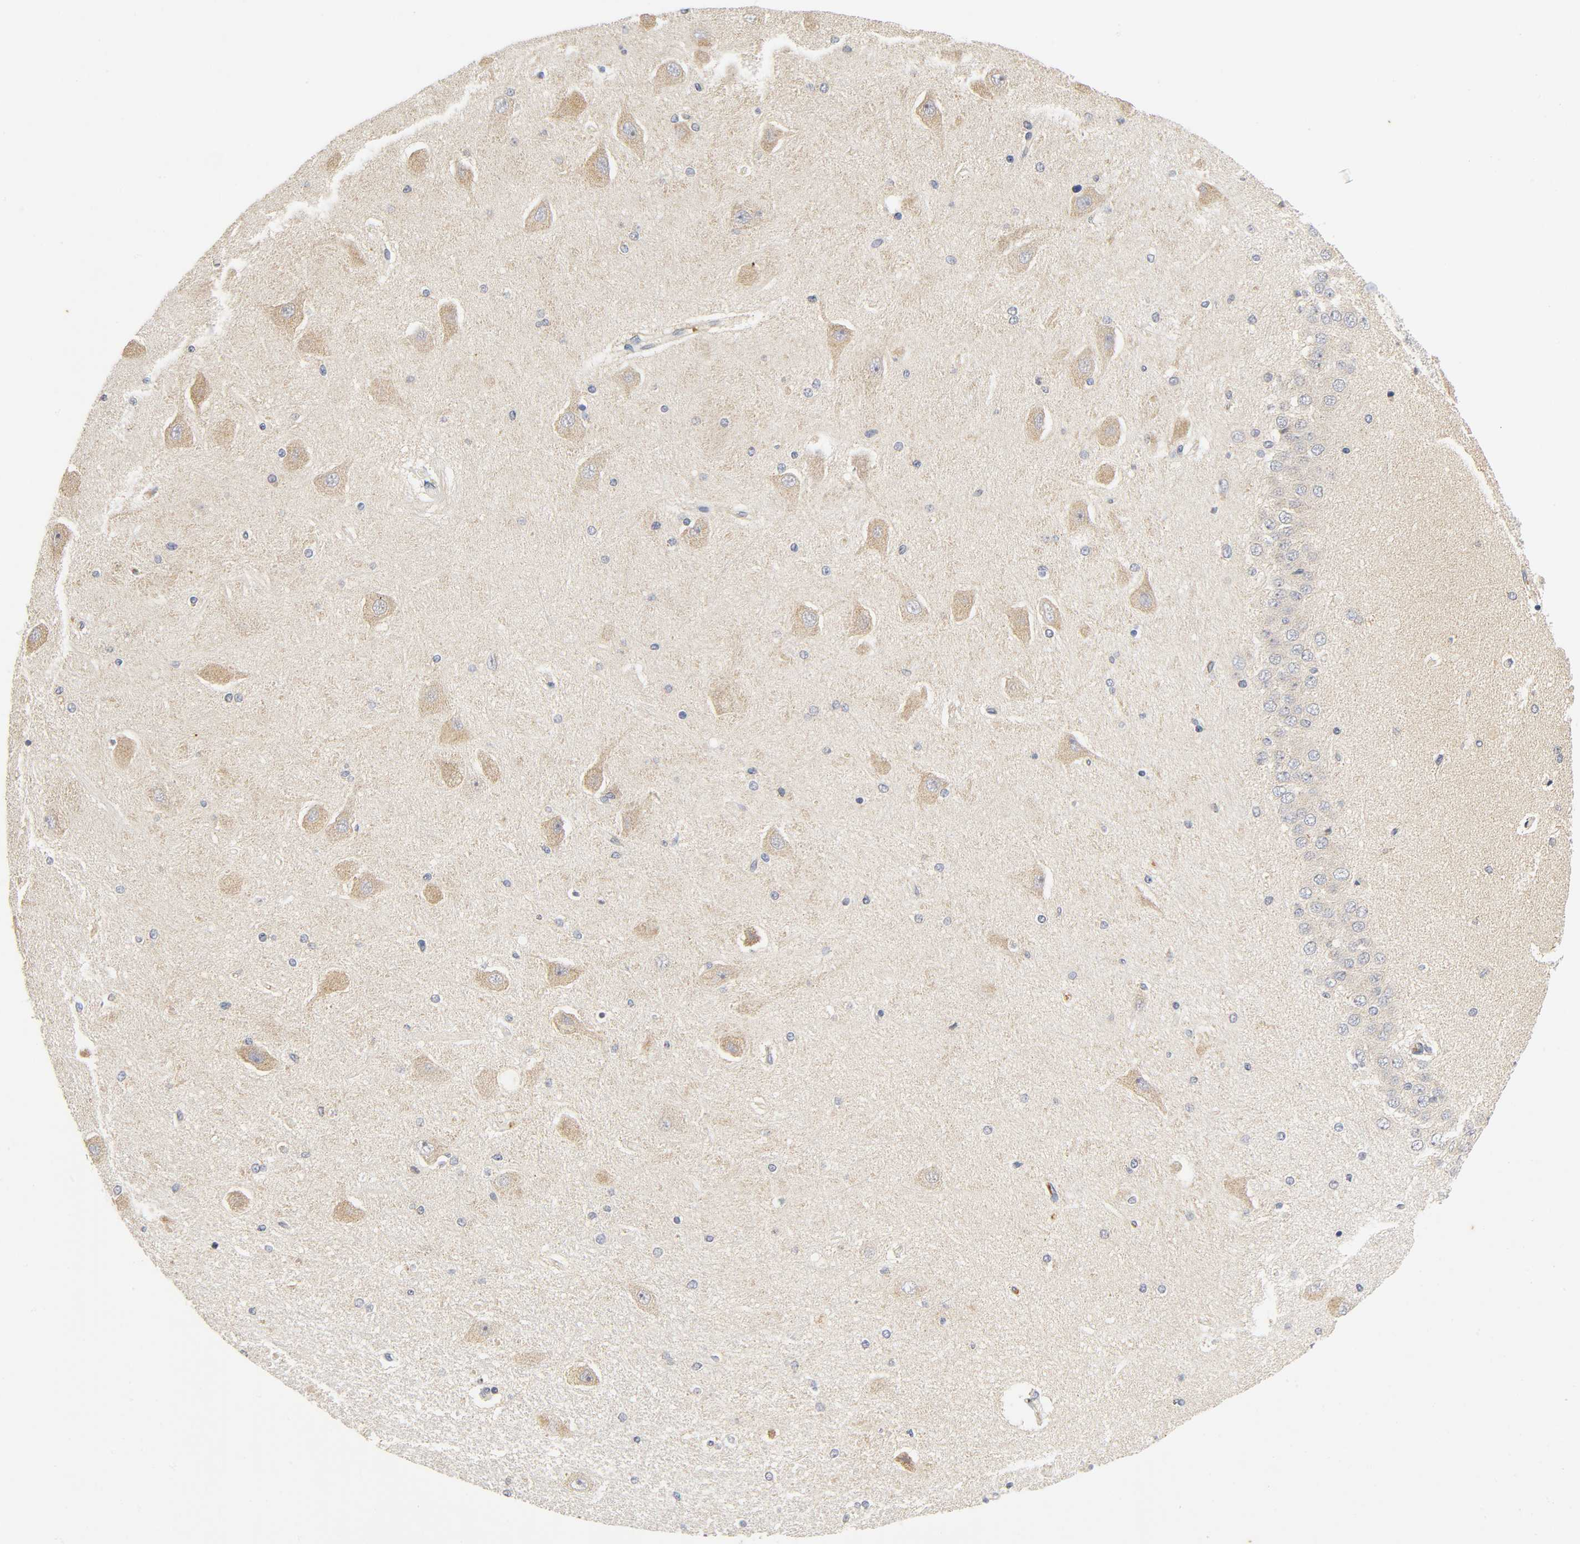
{"staining": {"intensity": "negative", "quantity": "none", "location": "none"}, "tissue": "hippocampus", "cell_type": "Glial cells", "image_type": "normal", "snomed": [{"axis": "morphology", "description": "Normal tissue, NOS"}, {"axis": "topography", "description": "Hippocampus"}], "caption": "DAB immunohistochemical staining of unremarkable human hippocampus shows no significant staining in glial cells.", "gene": "NRP1", "patient": {"sex": "female", "age": 54}}